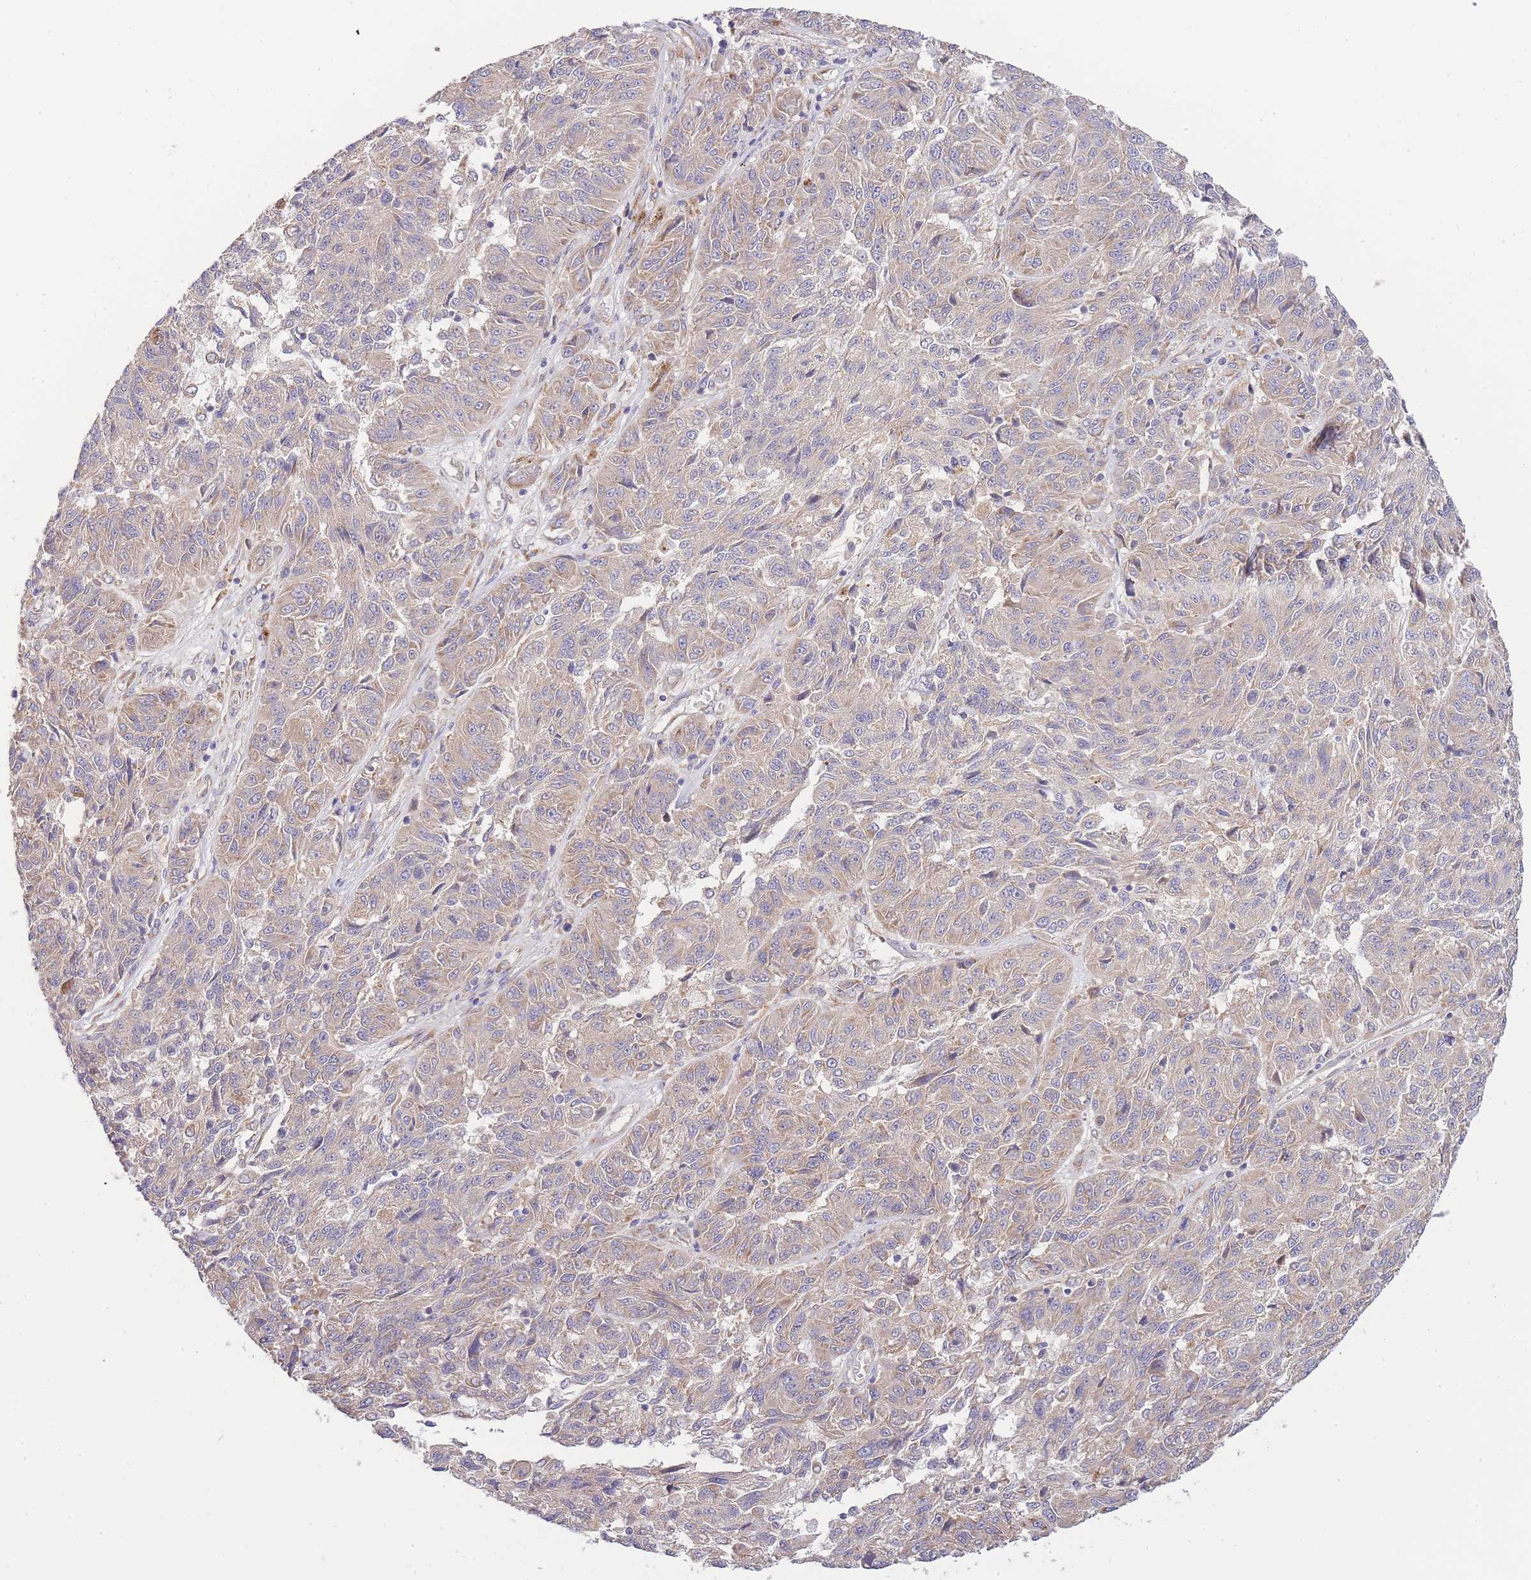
{"staining": {"intensity": "weak", "quantity": ">75%", "location": "cytoplasmic/membranous"}, "tissue": "melanoma", "cell_type": "Tumor cells", "image_type": "cancer", "snomed": [{"axis": "morphology", "description": "Malignant melanoma, NOS"}, {"axis": "topography", "description": "Skin"}], "caption": "The immunohistochemical stain labels weak cytoplasmic/membranous staining in tumor cells of melanoma tissue. (DAB = brown stain, brightfield microscopy at high magnification).", "gene": "BEX1", "patient": {"sex": "male", "age": 53}}